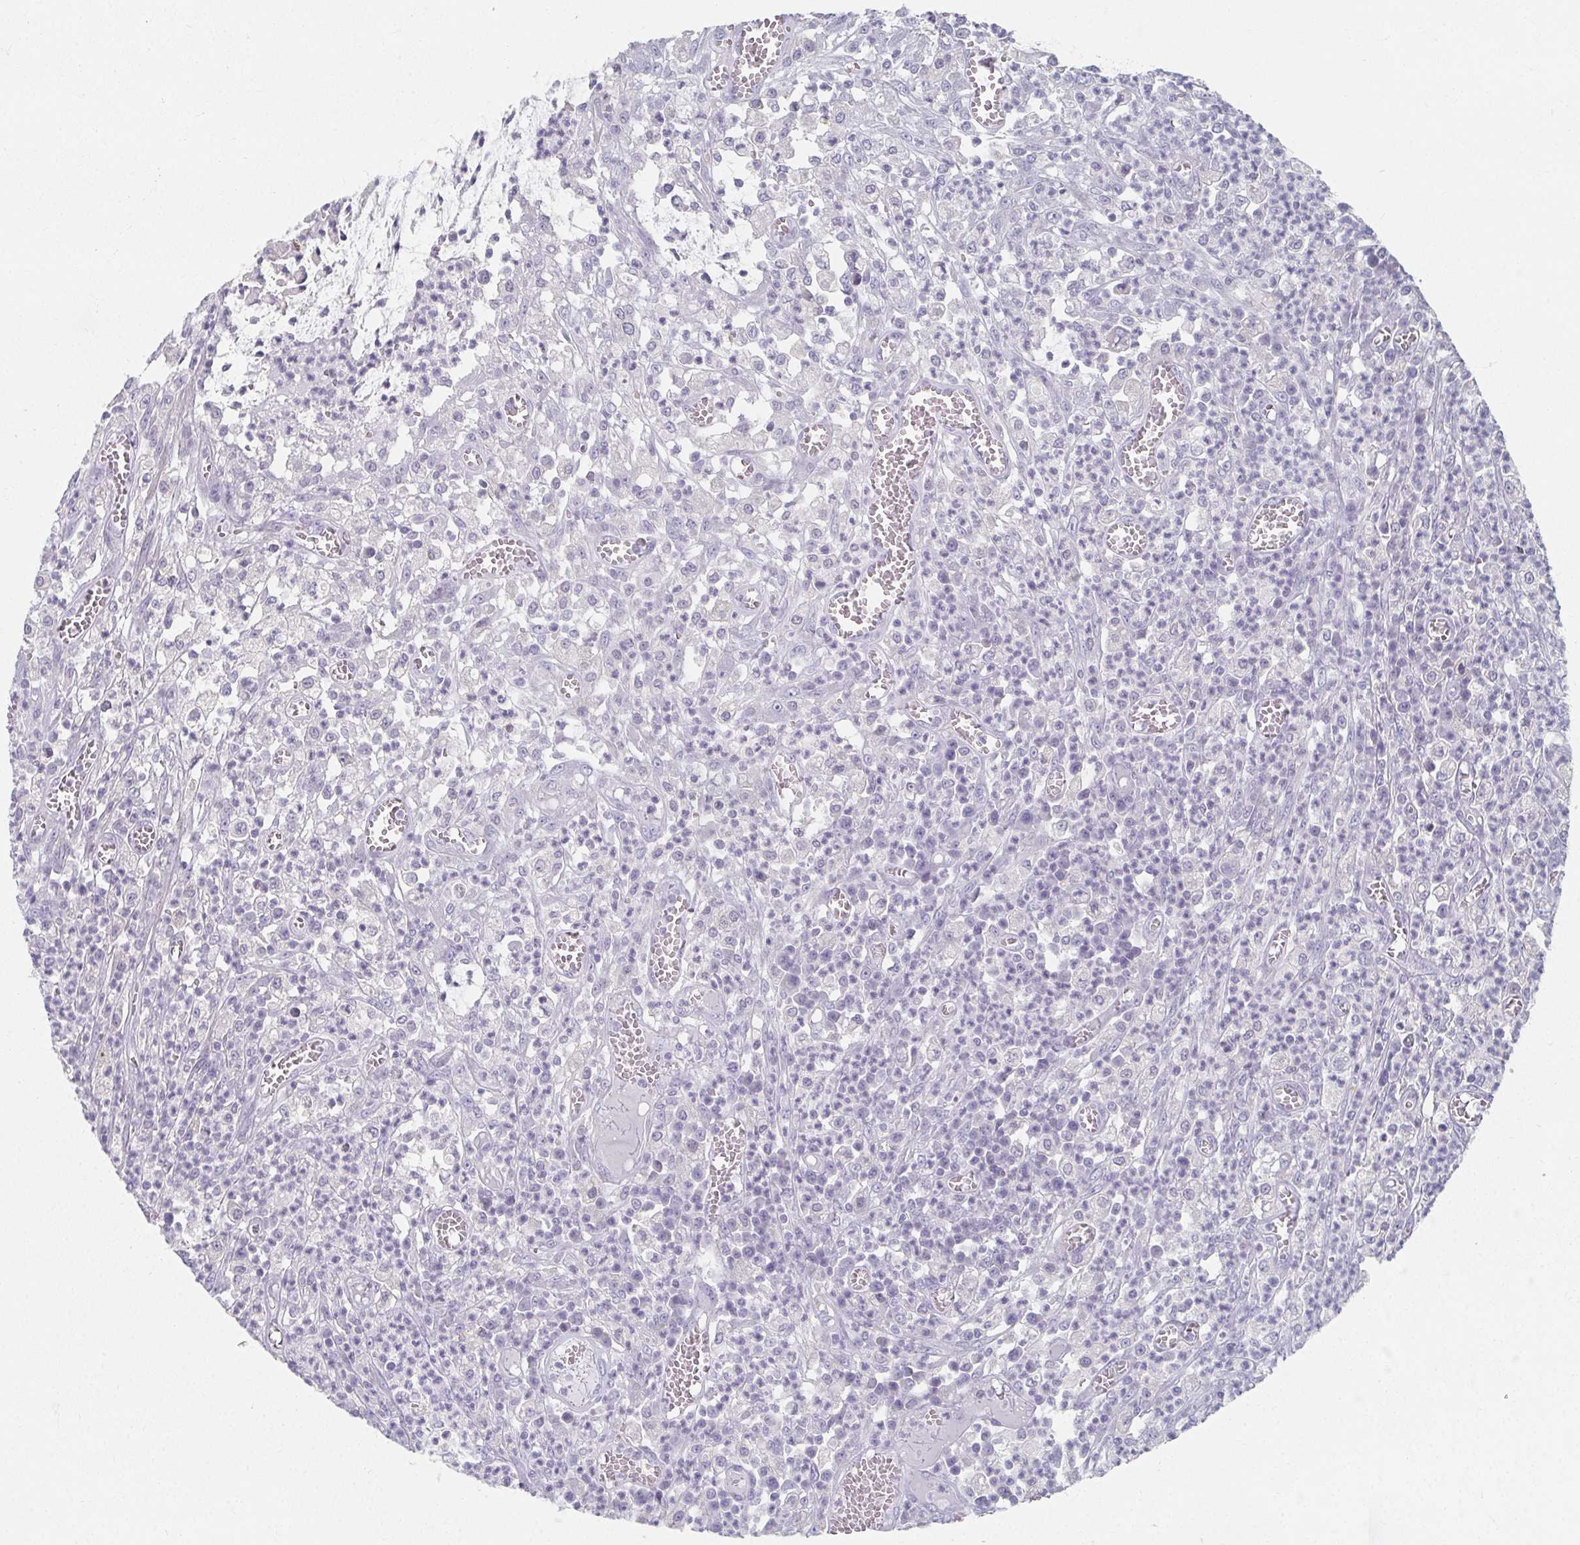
{"staining": {"intensity": "negative", "quantity": "none", "location": "none"}, "tissue": "colorectal cancer", "cell_type": "Tumor cells", "image_type": "cancer", "snomed": [{"axis": "morphology", "description": "Normal tissue, NOS"}, {"axis": "morphology", "description": "Adenocarcinoma, NOS"}, {"axis": "topography", "description": "Colon"}], "caption": "The immunohistochemistry micrograph has no significant positivity in tumor cells of adenocarcinoma (colorectal) tissue.", "gene": "CAMKV", "patient": {"sex": "male", "age": 65}}